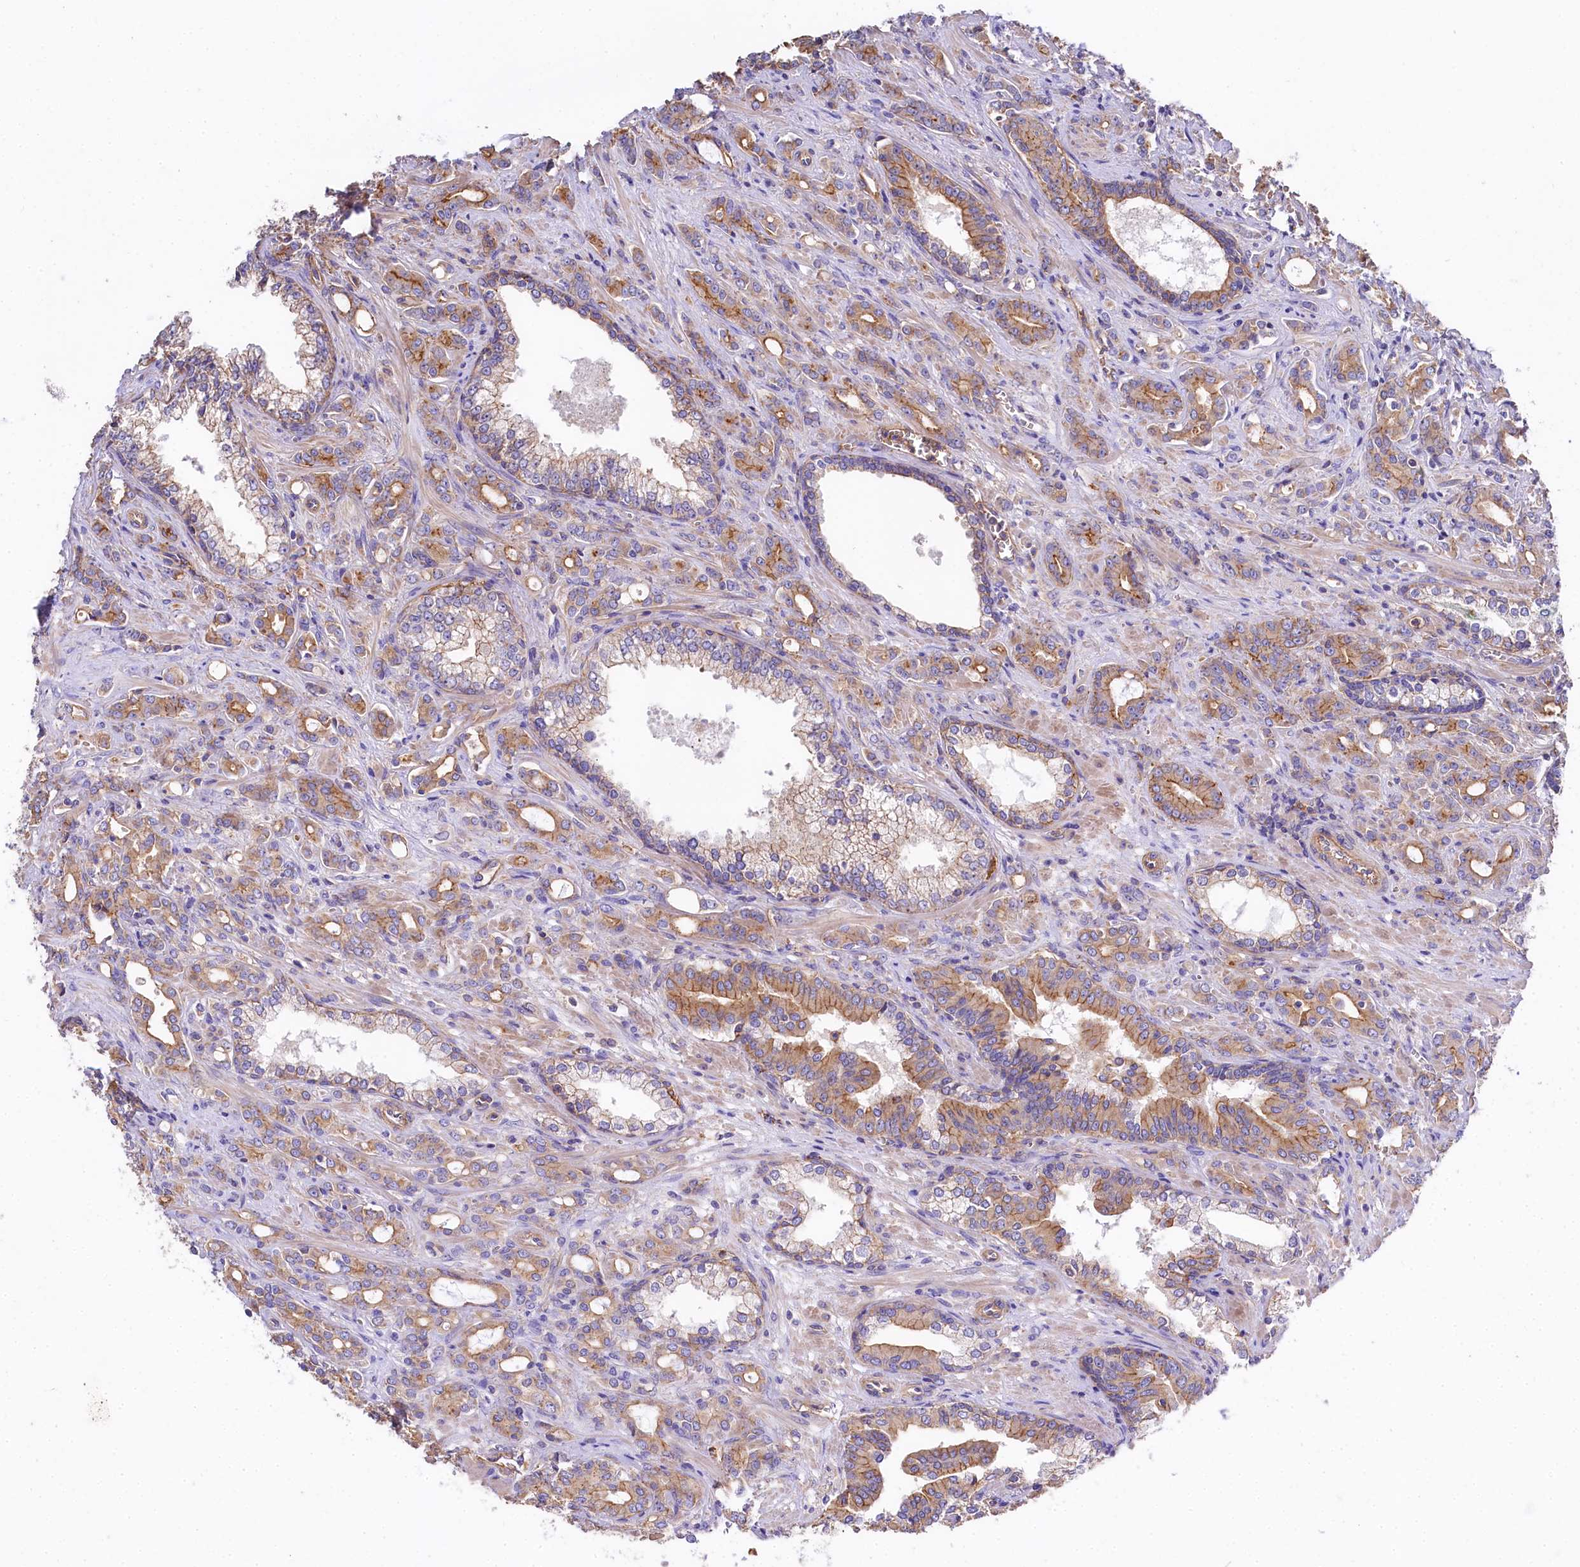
{"staining": {"intensity": "moderate", "quantity": ">75%", "location": "cytoplasmic/membranous"}, "tissue": "prostate cancer", "cell_type": "Tumor cells", "image_type": "cancer", "snomed": [{"axis": "morphology", "description": "Adenocarcinoma, High grade"}, {"axis": "topography", "description": "Prostate"}], "caption": "Prostate cancer stained for a protein shows moderate cytoplasmic/membranous positivity in tumor cells. (DAB IHC with brightfield microscopy, high magnification).", "gene": "FCHSD2", "patient": {"sex": "male", "age": 72}}